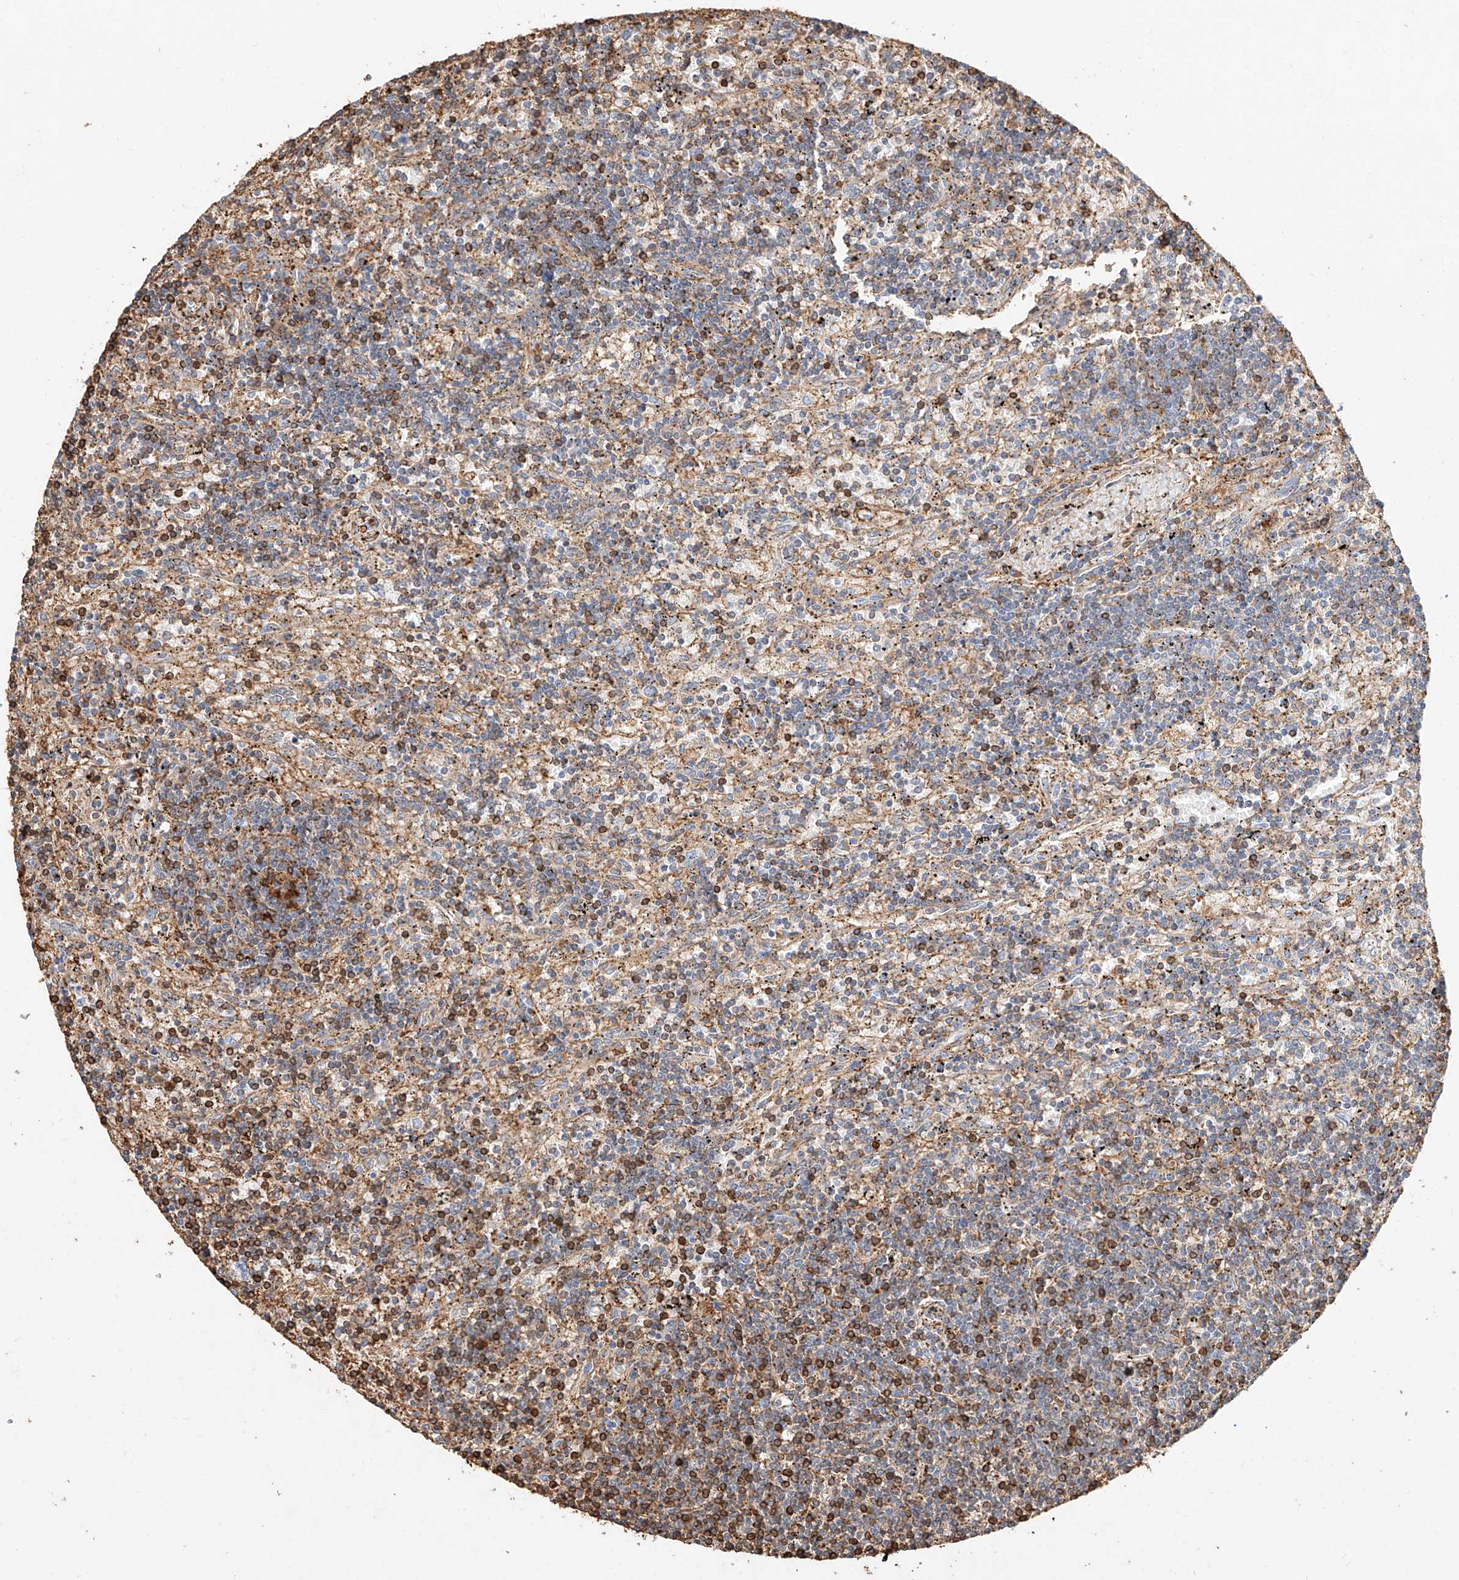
{"staining": {"intensity": "negative", "quantity": "none", "location": "none"}, "tissue": "lymphoma", "cell_type": "Tumor cells", "image_type": "cancer", "snomed": [{"axis": "morphology", "description": "Malignant lymphoma, non-Hodgkin's type, Low grade"}, {"axis": "topography", "description": "Spleen"}], "caption": "Immunohistochemistry (IHC) histopathology image of human malignant lymphoma, non-Hodgkin's type (low-grade) stained for a protein (brown), which shows no positivity in tumor cells.", "gene": "WFS1", "patient": {"sex": "male", "age": 76}}